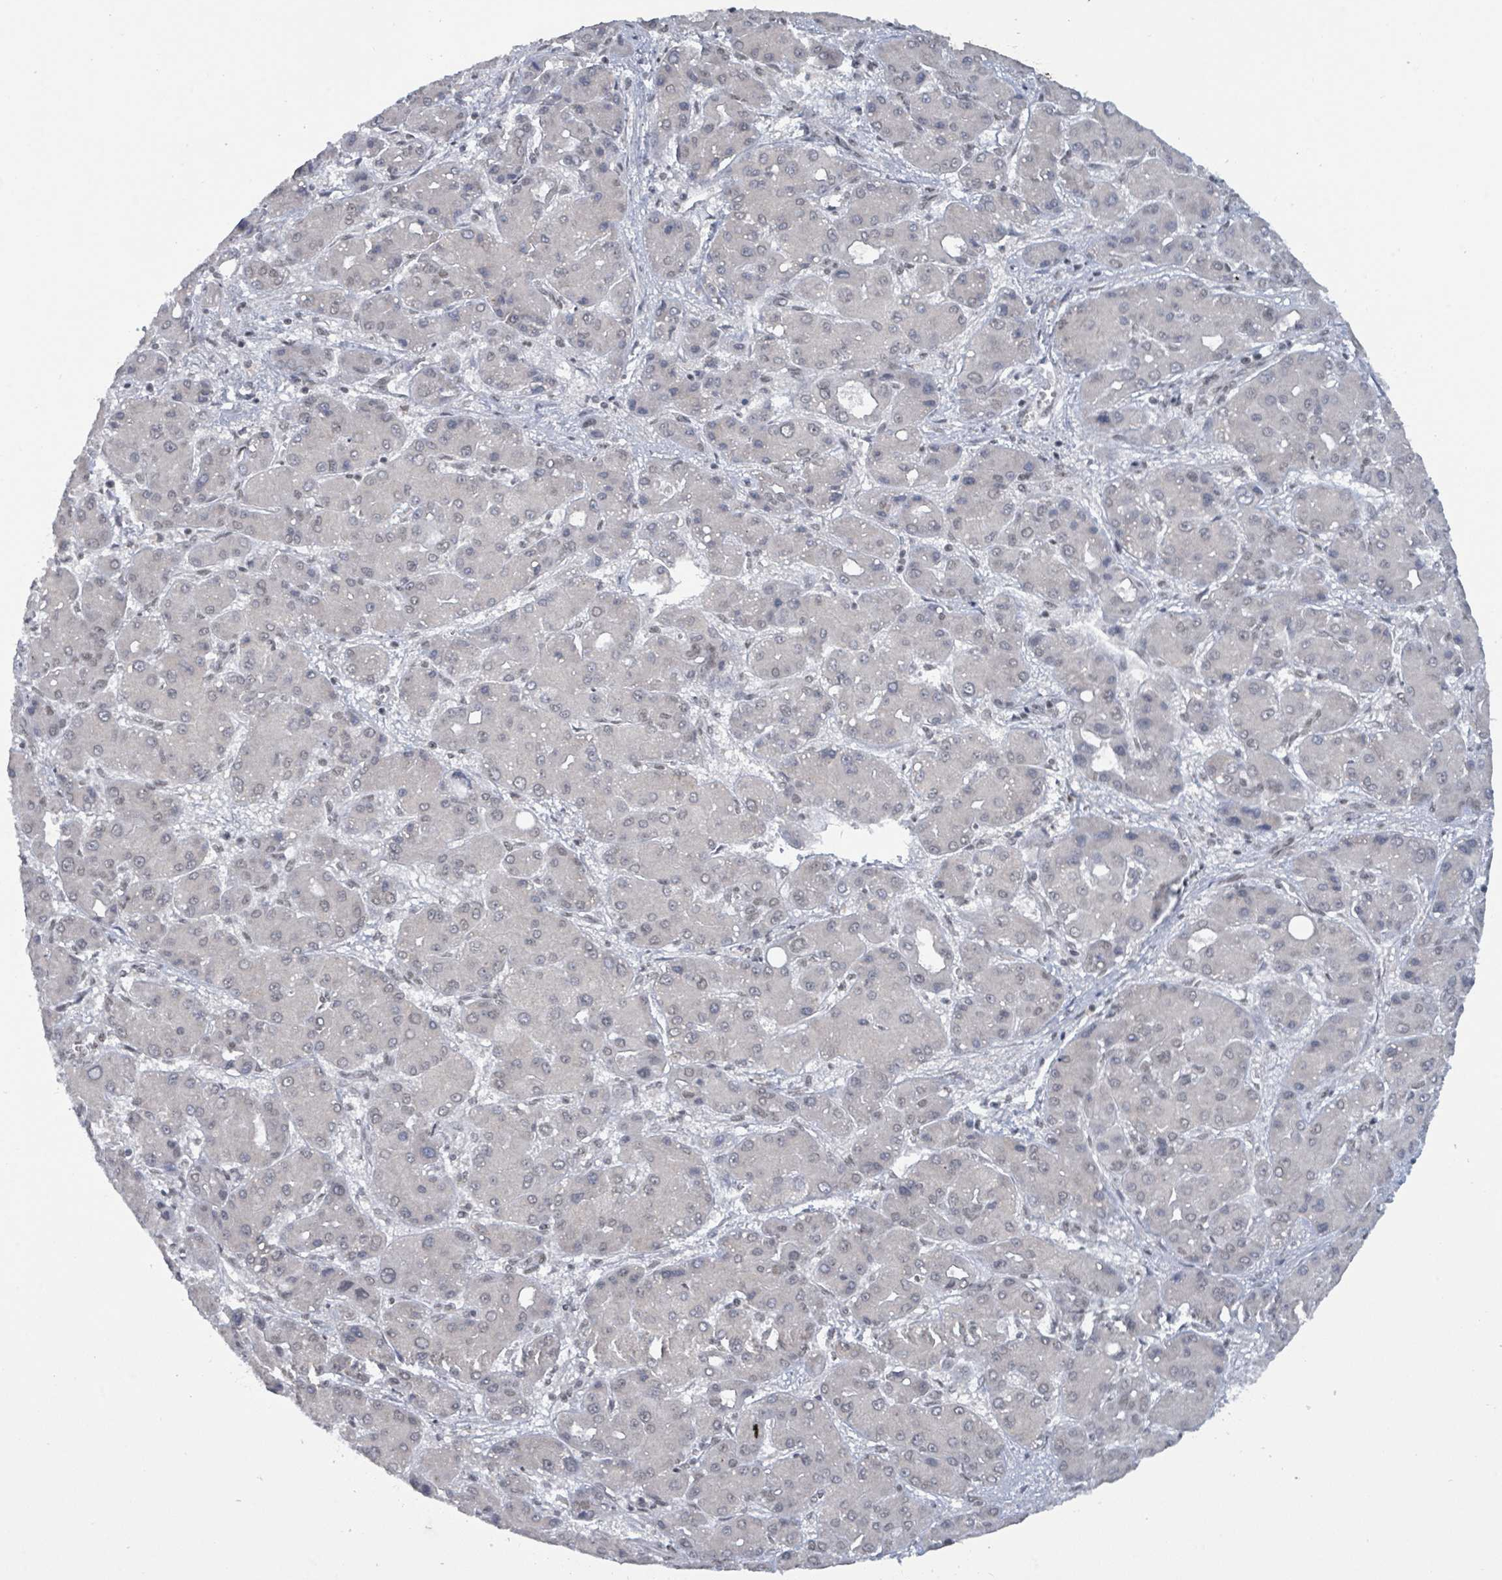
{"staining": {"intensity": "negative", "quantity": "none", "location": "none"}, "tissue": "liver cancer", "cell_type": "Tumor cells", "image_type": "cancer", "snomed": [{"axis": "morphology", "description": "Carcinoma, Hepatocellular, NOS"}, {"axis": "topography", "description": "Liver"}], "caption": "This is an IHC image of human hepatocellular carcinoma (liver). There is no positivity in tumor cells.", "gene": "BANP", "patient": {"sex": "male", "age": 55}}